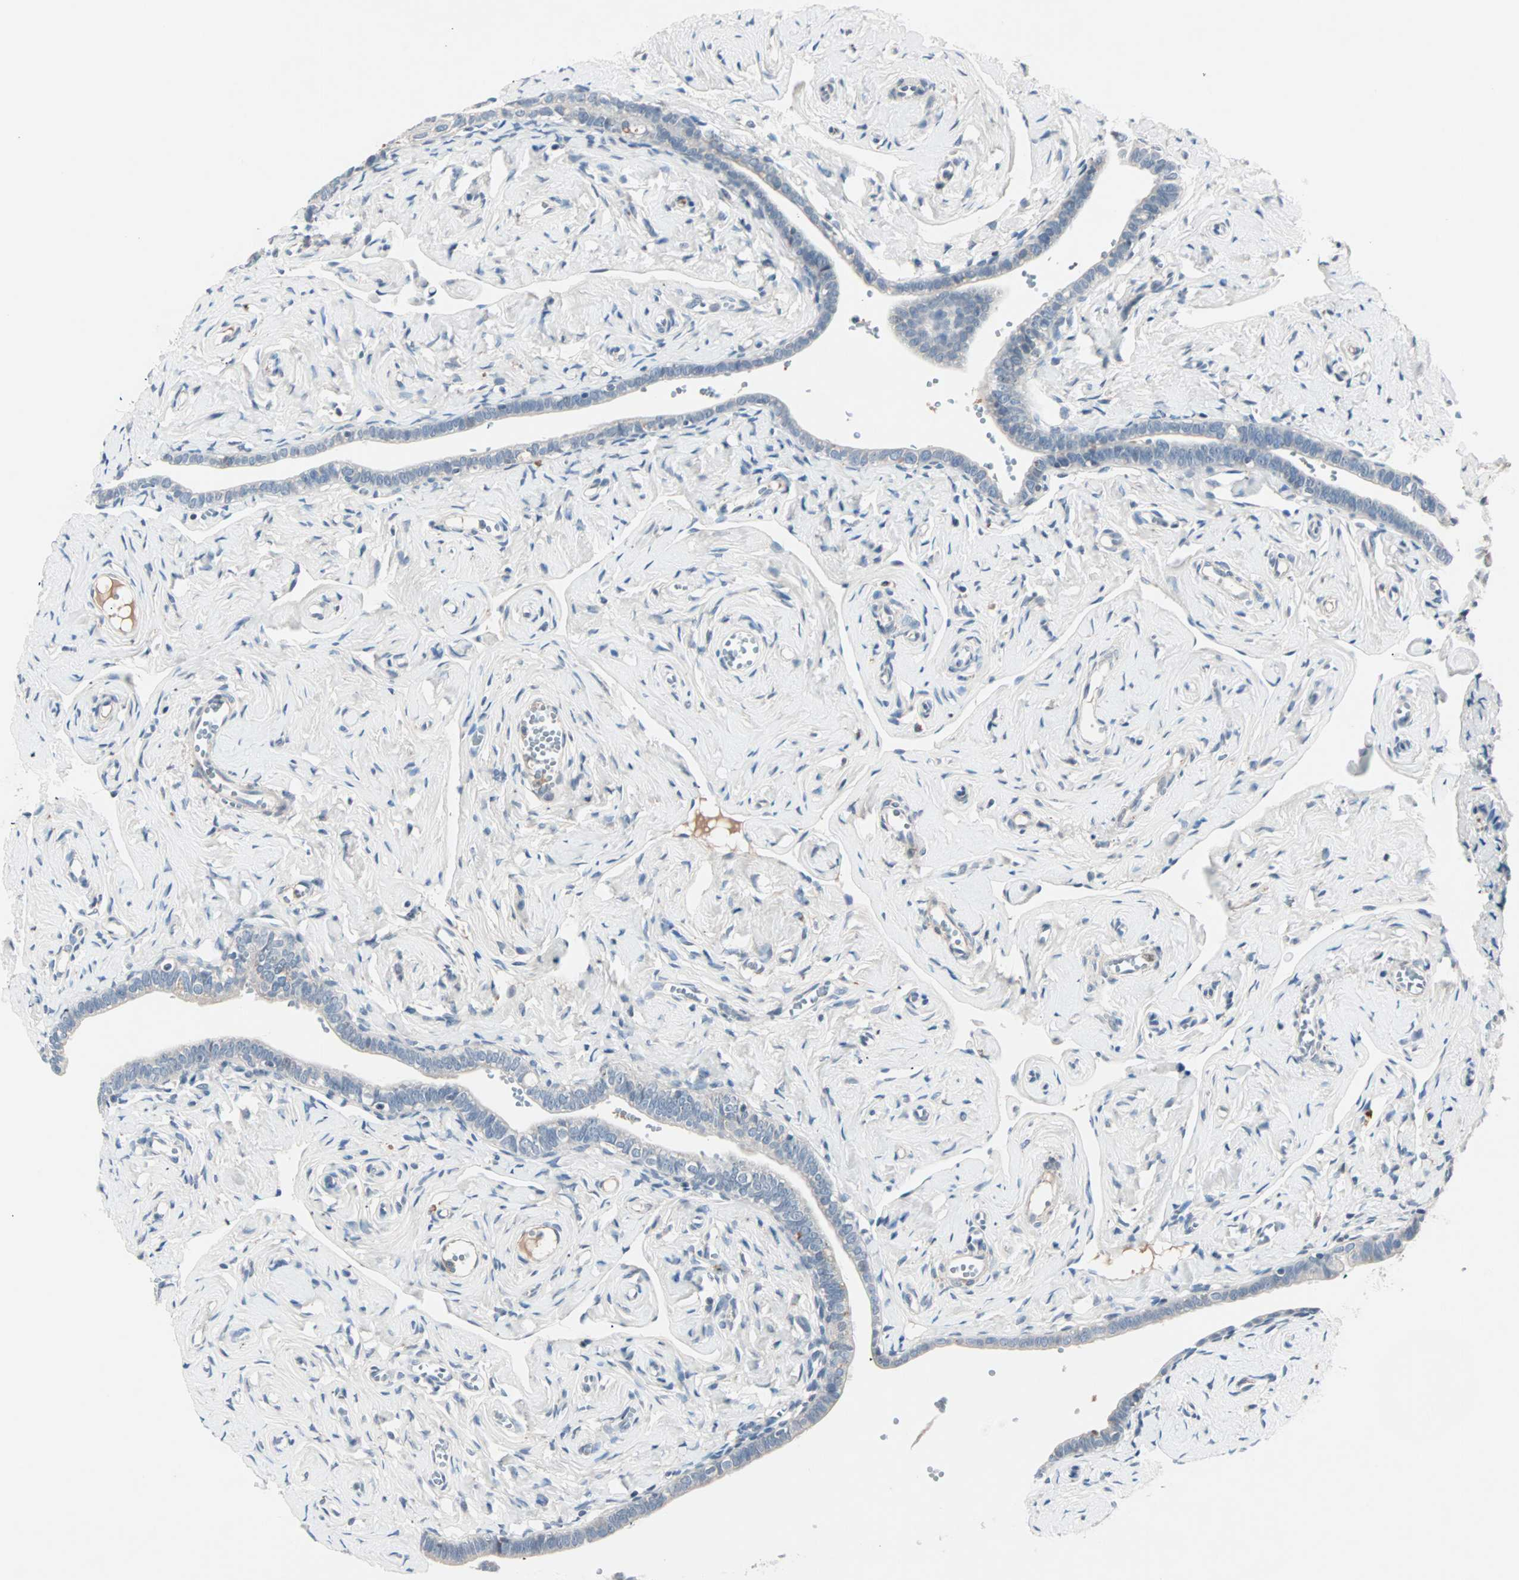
{"staining": {"intensity": "negative", "quantity": "none", "location": "none"}, "tissue": "fallopian tube", "cell_type": "Glandular cells", "image_type": "normal", "snomed": [{"axis": "morphology", "description": "Normal tissue, NOS"}, {"axis": "topography", "description": "Fallopian tube"}], "caption": "High magnification brightfield microscopy of normal fallopian tube stained with DAB (3,3'-diaminobenzidine) (brown) and counterstained with hematoxylin (blue): glandular cells show no significant expression. (Immunohistochemistry (ihc), brightfield microscopy, high magnification).", "gene": "CCNE2", "patient": {"sex": "female", "age": 71}}